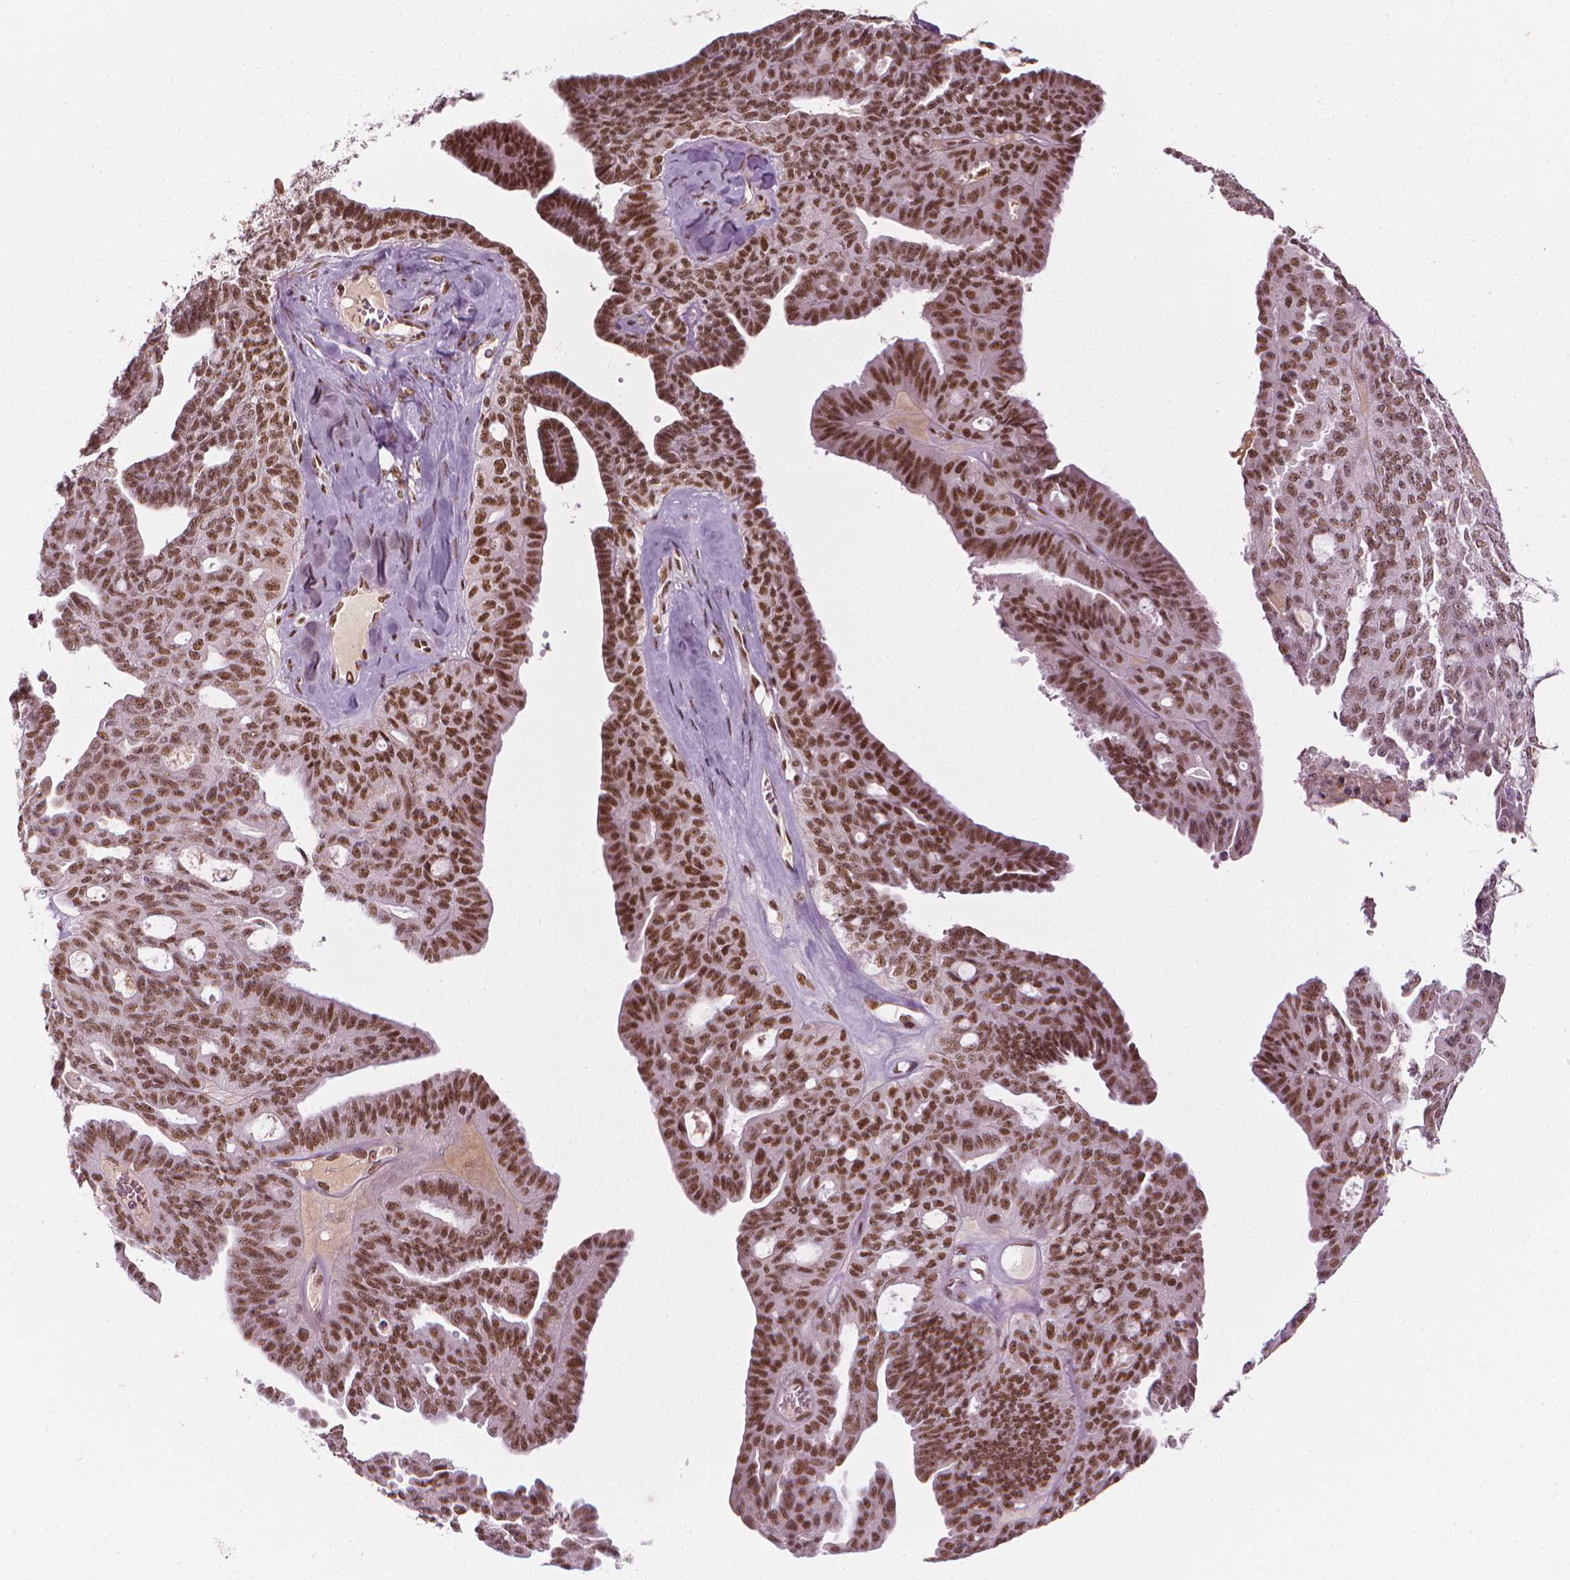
{"staining": {"intensity": "moderate", "quantity": ">75%", "location": "nuclear"}, "tissue": "ovarian cancer", "cell_type": "Tumor cells", "image_type": "cancer", "snomed": [{"axis": "morphology", "description": "Cystadenocarcinoma, serous, NOS"}, {"axis": "topography", "description": "Ovary"}], "caption": "A brown stain labels moderate nuclear positivity of a protein in serous cystadenocarcinoma (ovarian) tumor cells. (Brightfield microscopy of DAB IHC at high magnification).", "gene": "ELF2", "patient": {"sex": "female", "age": 71}}